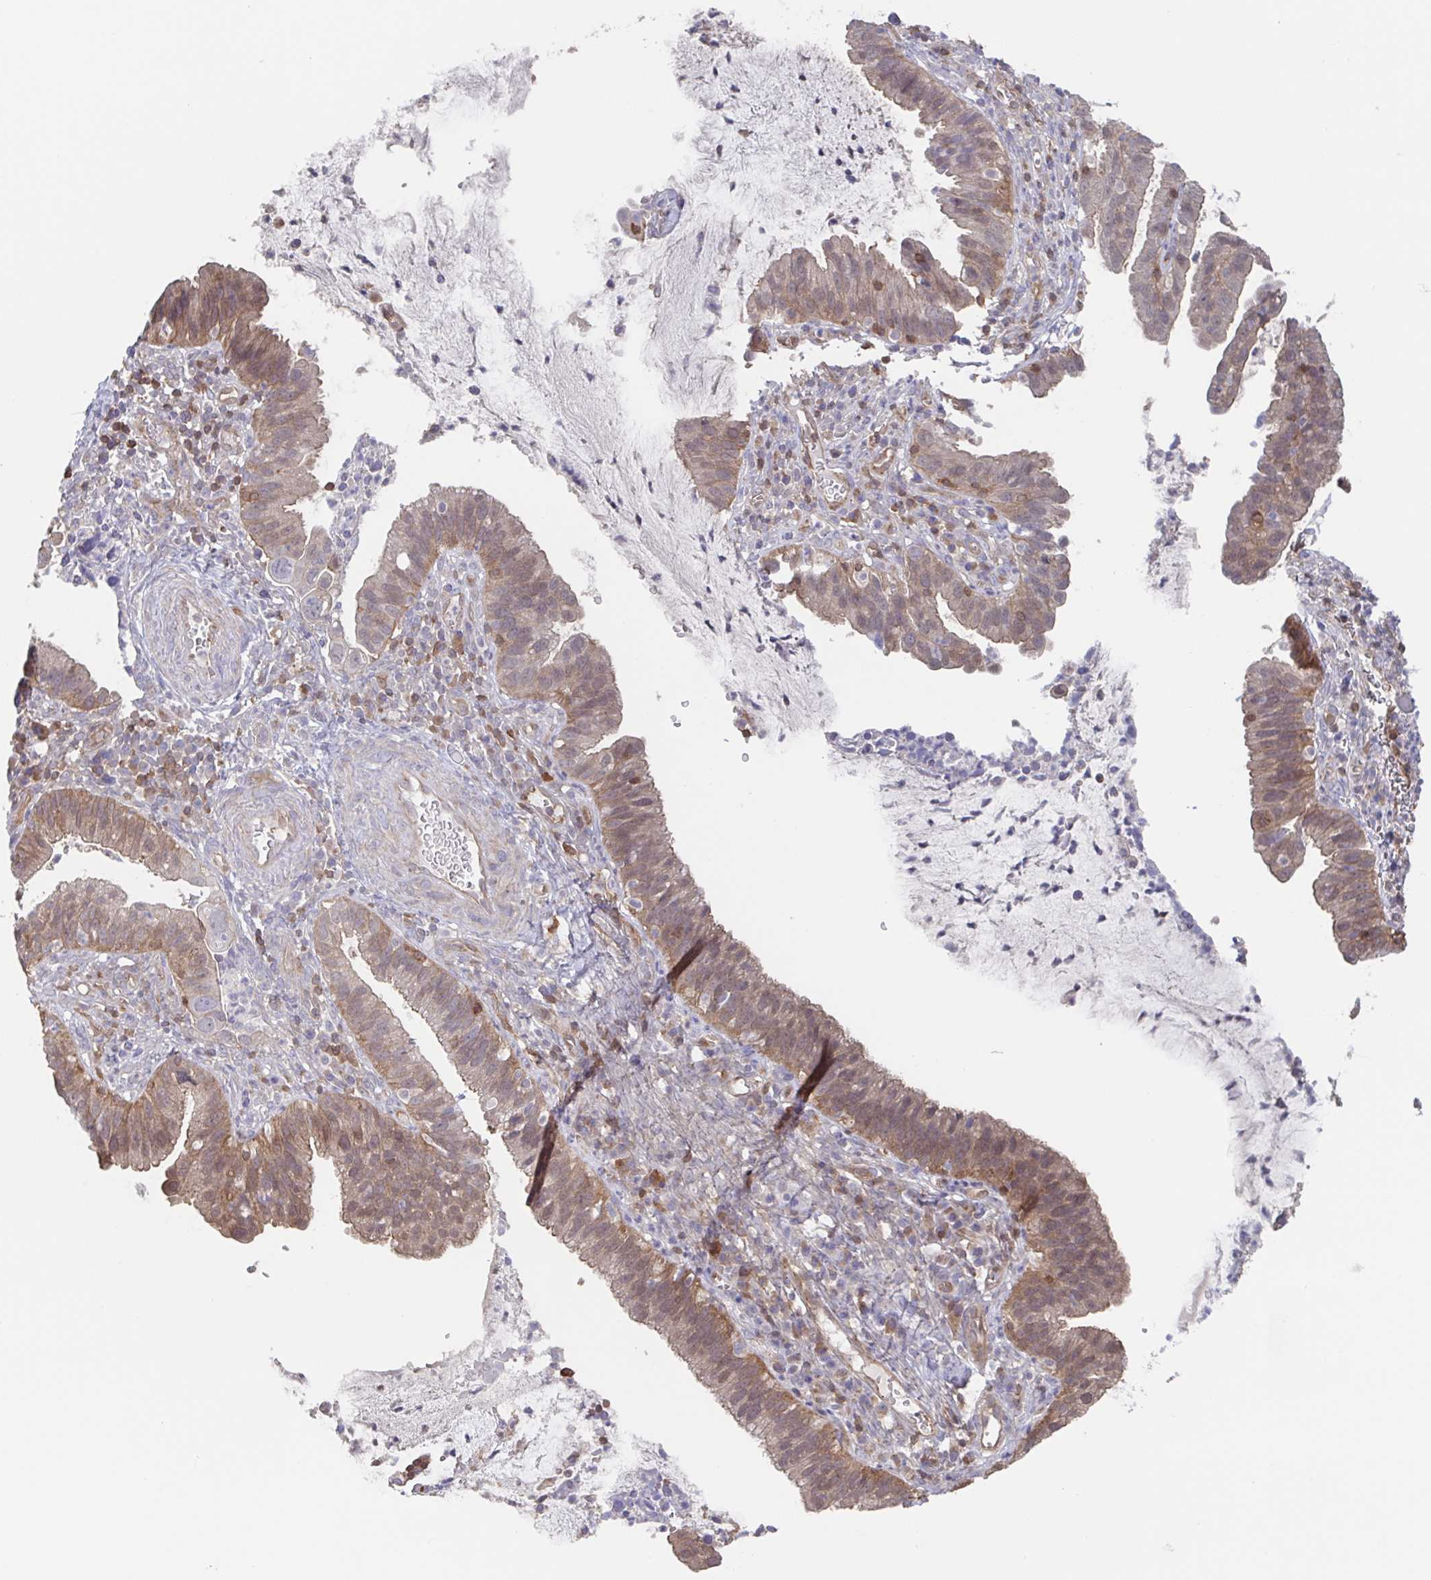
{"staining": {"intensity": "weak", "quantity": ">75%", "location": "nuclear"}, "tissue": "cervical cancer", "cell_type": "Tumor cells", "image_type": "cancer", "snomed": [{"axis": "morphology", "description": "Adenocarcinoma, NOS"}, {"axis": "topography", "description": "Cervix"}], "caption": "Cervical cancer tissue exhibits weak nuclear expression in approximately >75% of tumor cells, visualized by immunohistochemistry.", "gene": "AGFG2", "patient": {"sex": "female", "age": 34}}